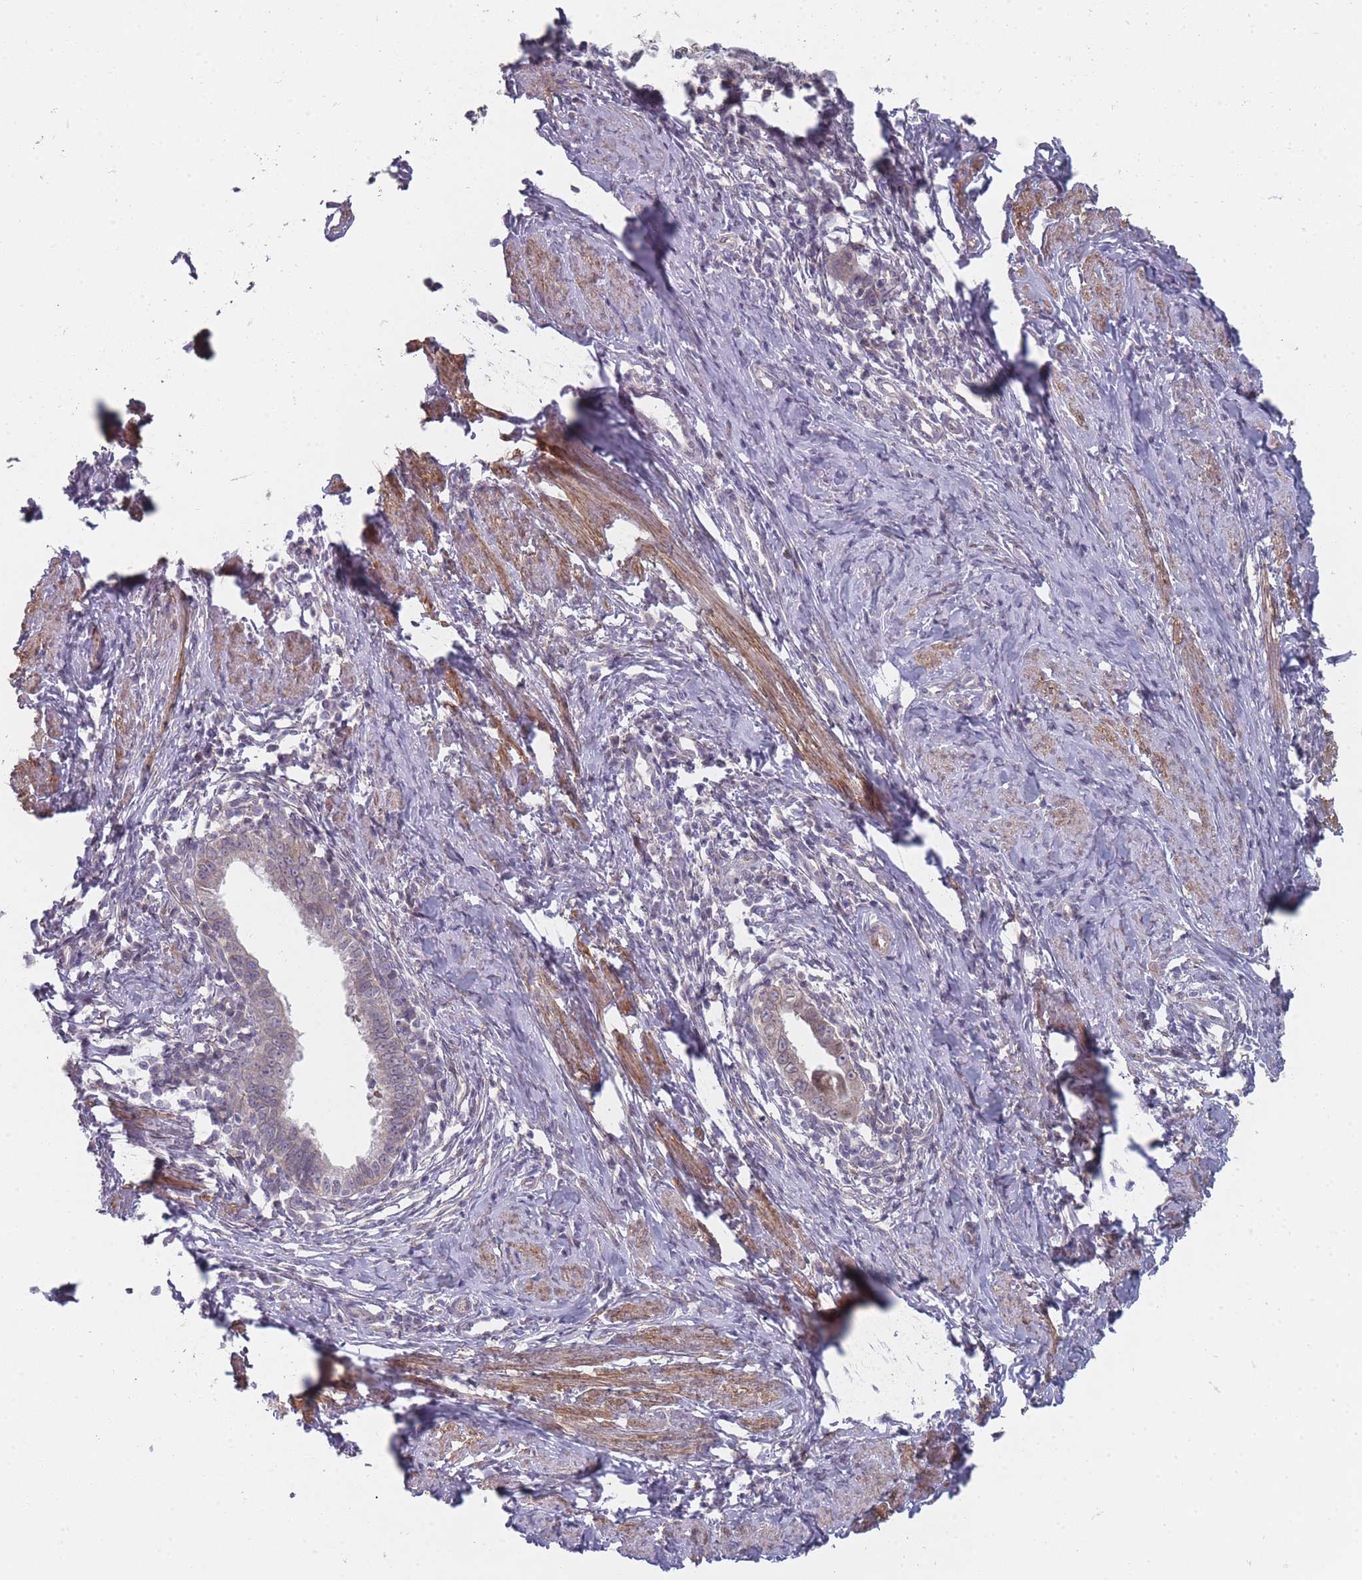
{"staining": {"intensity": "weak", "quantity": "<25%", "location": "nuclear"}, "tissue": "cervical cancer", "cell_type": "Tumor cells", "image_type": "cancer", "snomed": [{"axis": "morphology", "description": "Adenocarcinoma, NOS"}, {"axis": "topography", "description": "Cervix"}], "caption": "This is an IHC image of human adenocarcinoma (cervical). There is no staining in tumor cells.", "gene": "PCDH12", "patient": {"sex": "female", "age": 36}}